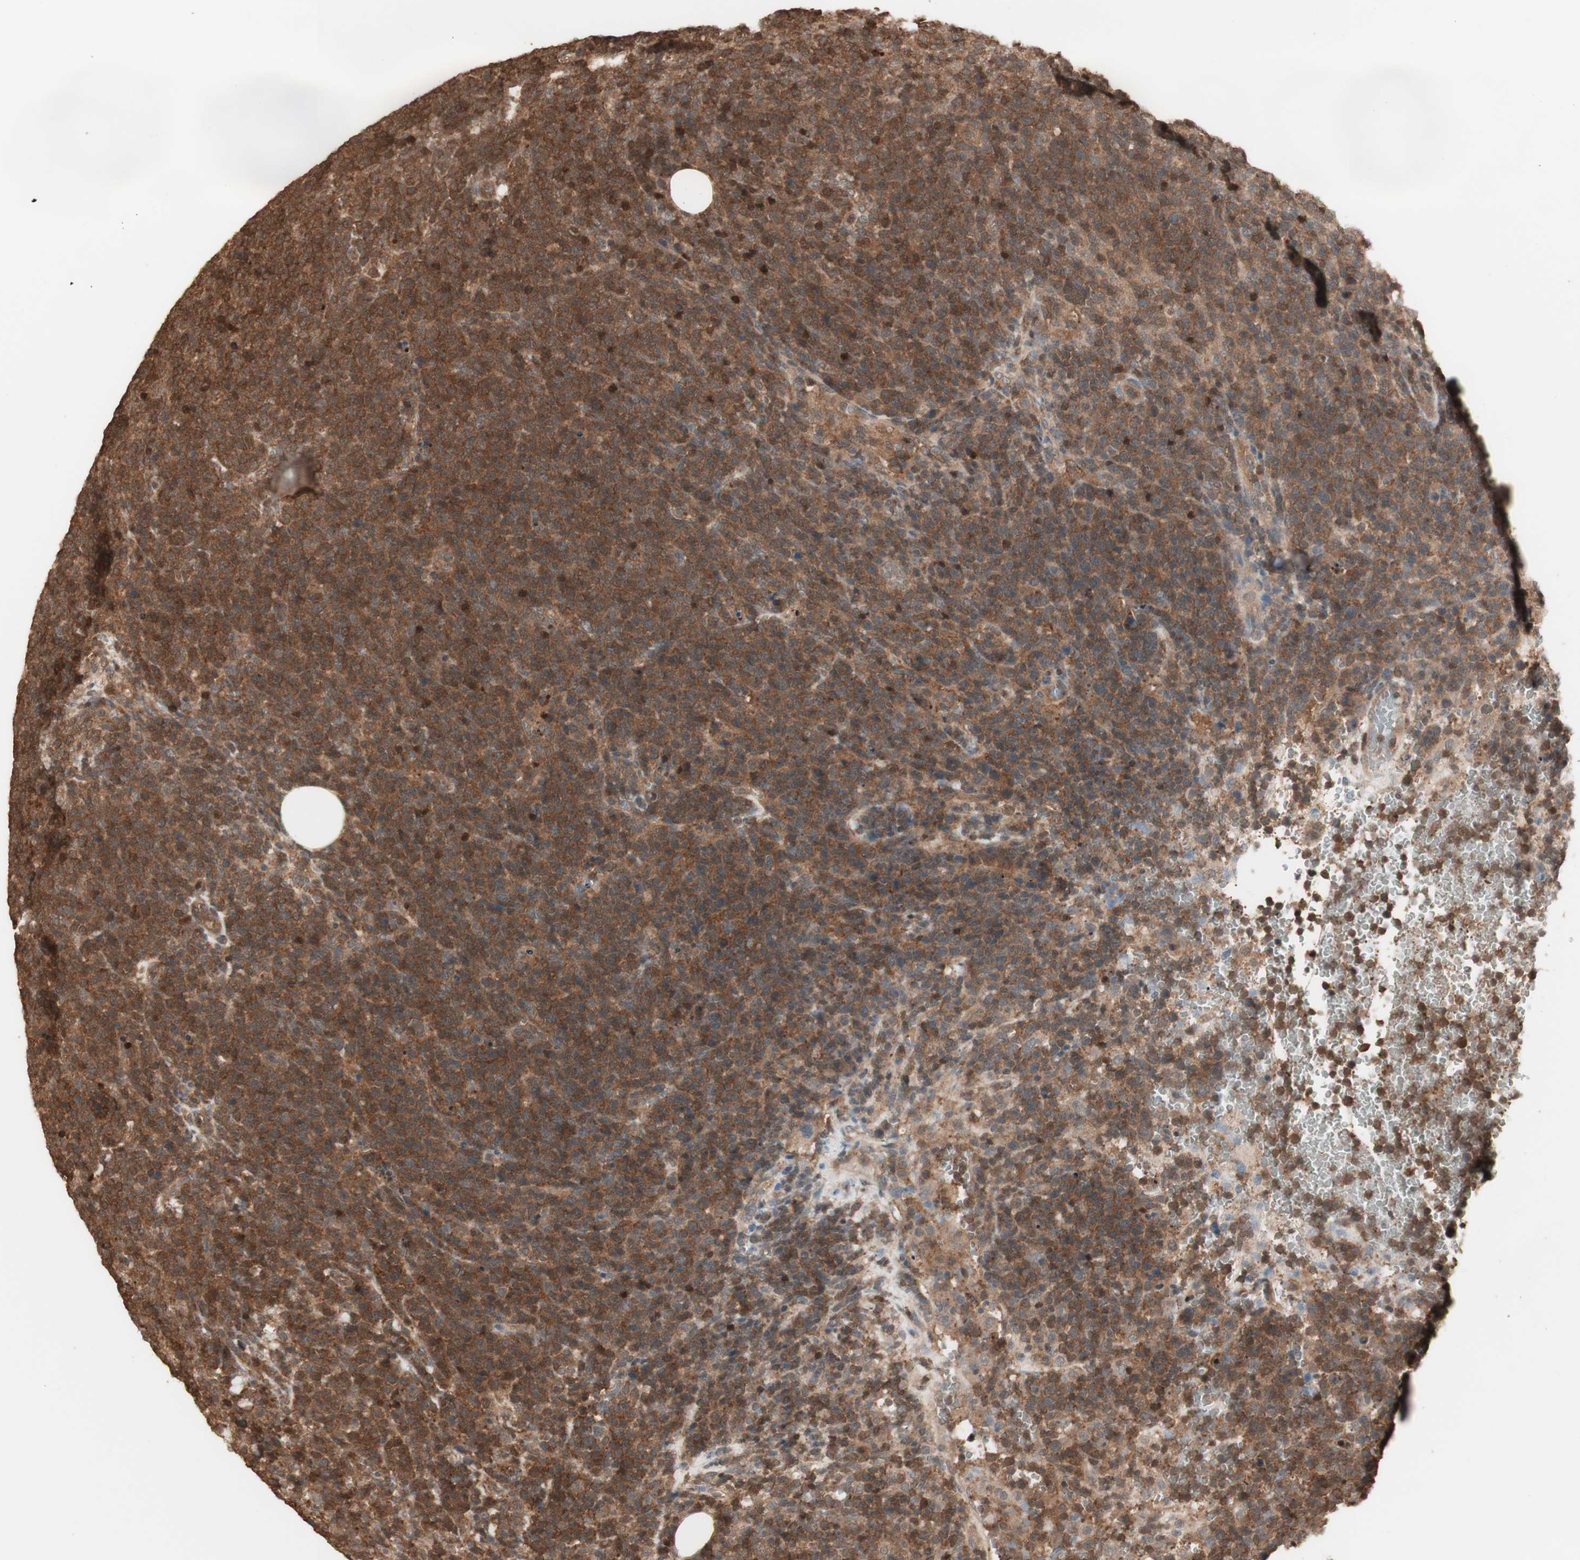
{"staining": {"intensity": "moderate", "quantity": ">75%", "location": "cytoplasmic/membranous"}, "tissue": "lymphoma", "cell_type": "Tumor cells", "image_type": "cancer", "snomed": [{"axis": "morphology", "description": "Malignant lymphoma, non-Hodgkin's type, High grade"}, {"axis": "topography", "description": "Lymph node"}], "caption": "Protein expression by immunohistochemistry (IHC) displays moderate cytoplasmic/membranous positivity in approximately >75% of tumor cells in lymphoma. The staining was performed using DAB, with brown indicating positive protein expression. Nuclei are stained blue with hematoxylin.", "gene": "YWHAB", "patient": {"sex": "male", "age": 61}}